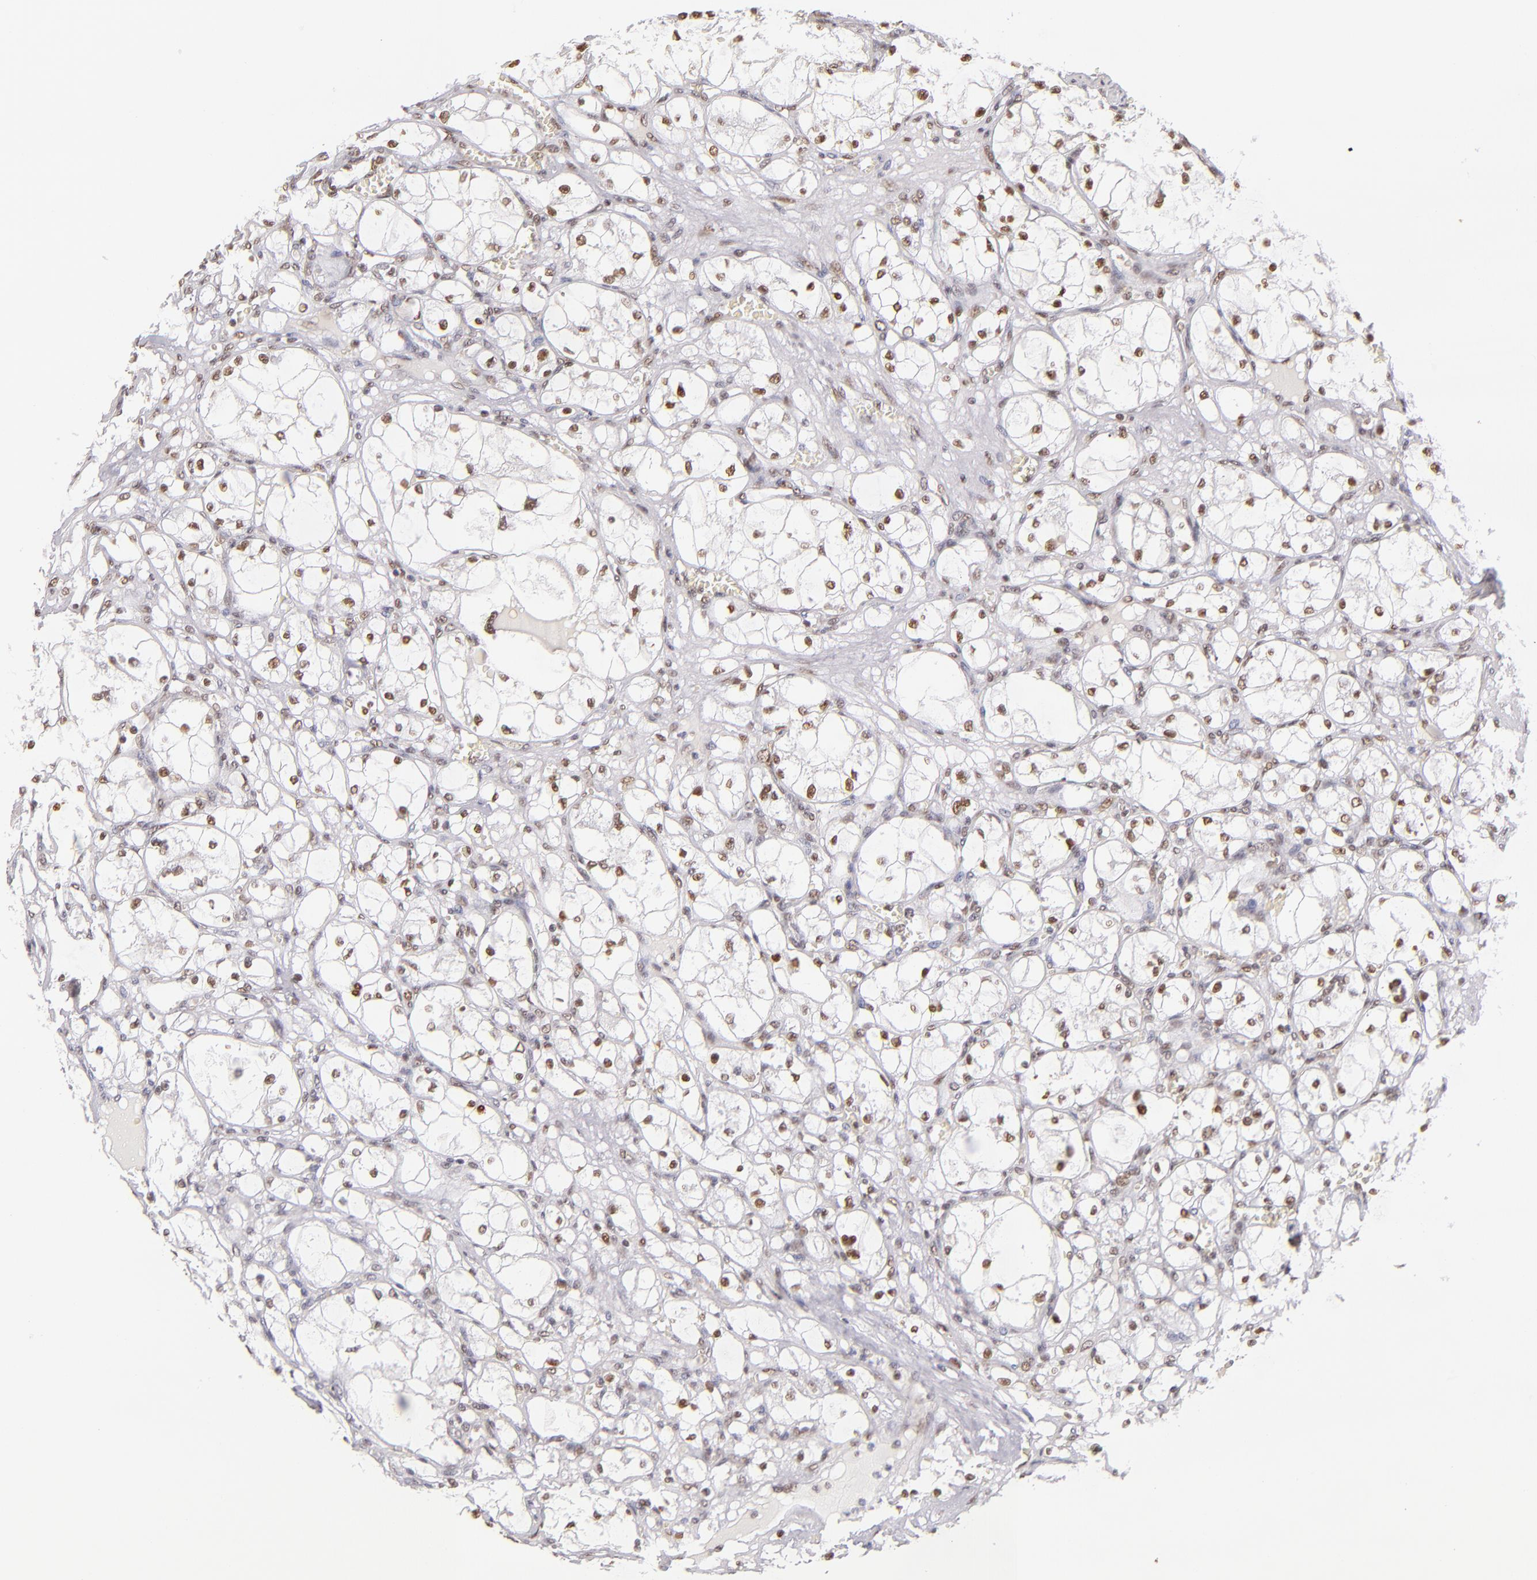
{"staining": {"intensity": "weak", "quantity": "25%-75%", "location": "nuclear"}, "tissue": "renal cancer", "cell_type": "Tumor cells", "image_type": "cancer", "snomed": [{"axis": "morphology", "description": "Adenocarcinoma, NOS"}, {"axis": "topography", "description": "Kidney"}], "caption": "Adenocarcinoma (renal) tissue shows weak nuclear staining in about 25%-75% of tumor cells, visualized by immunohistochemistry. (IHC, brightfield microscopy, high magnification).", "gene": "NCOR2", "patient": {"sex": "male", "age": 61}}